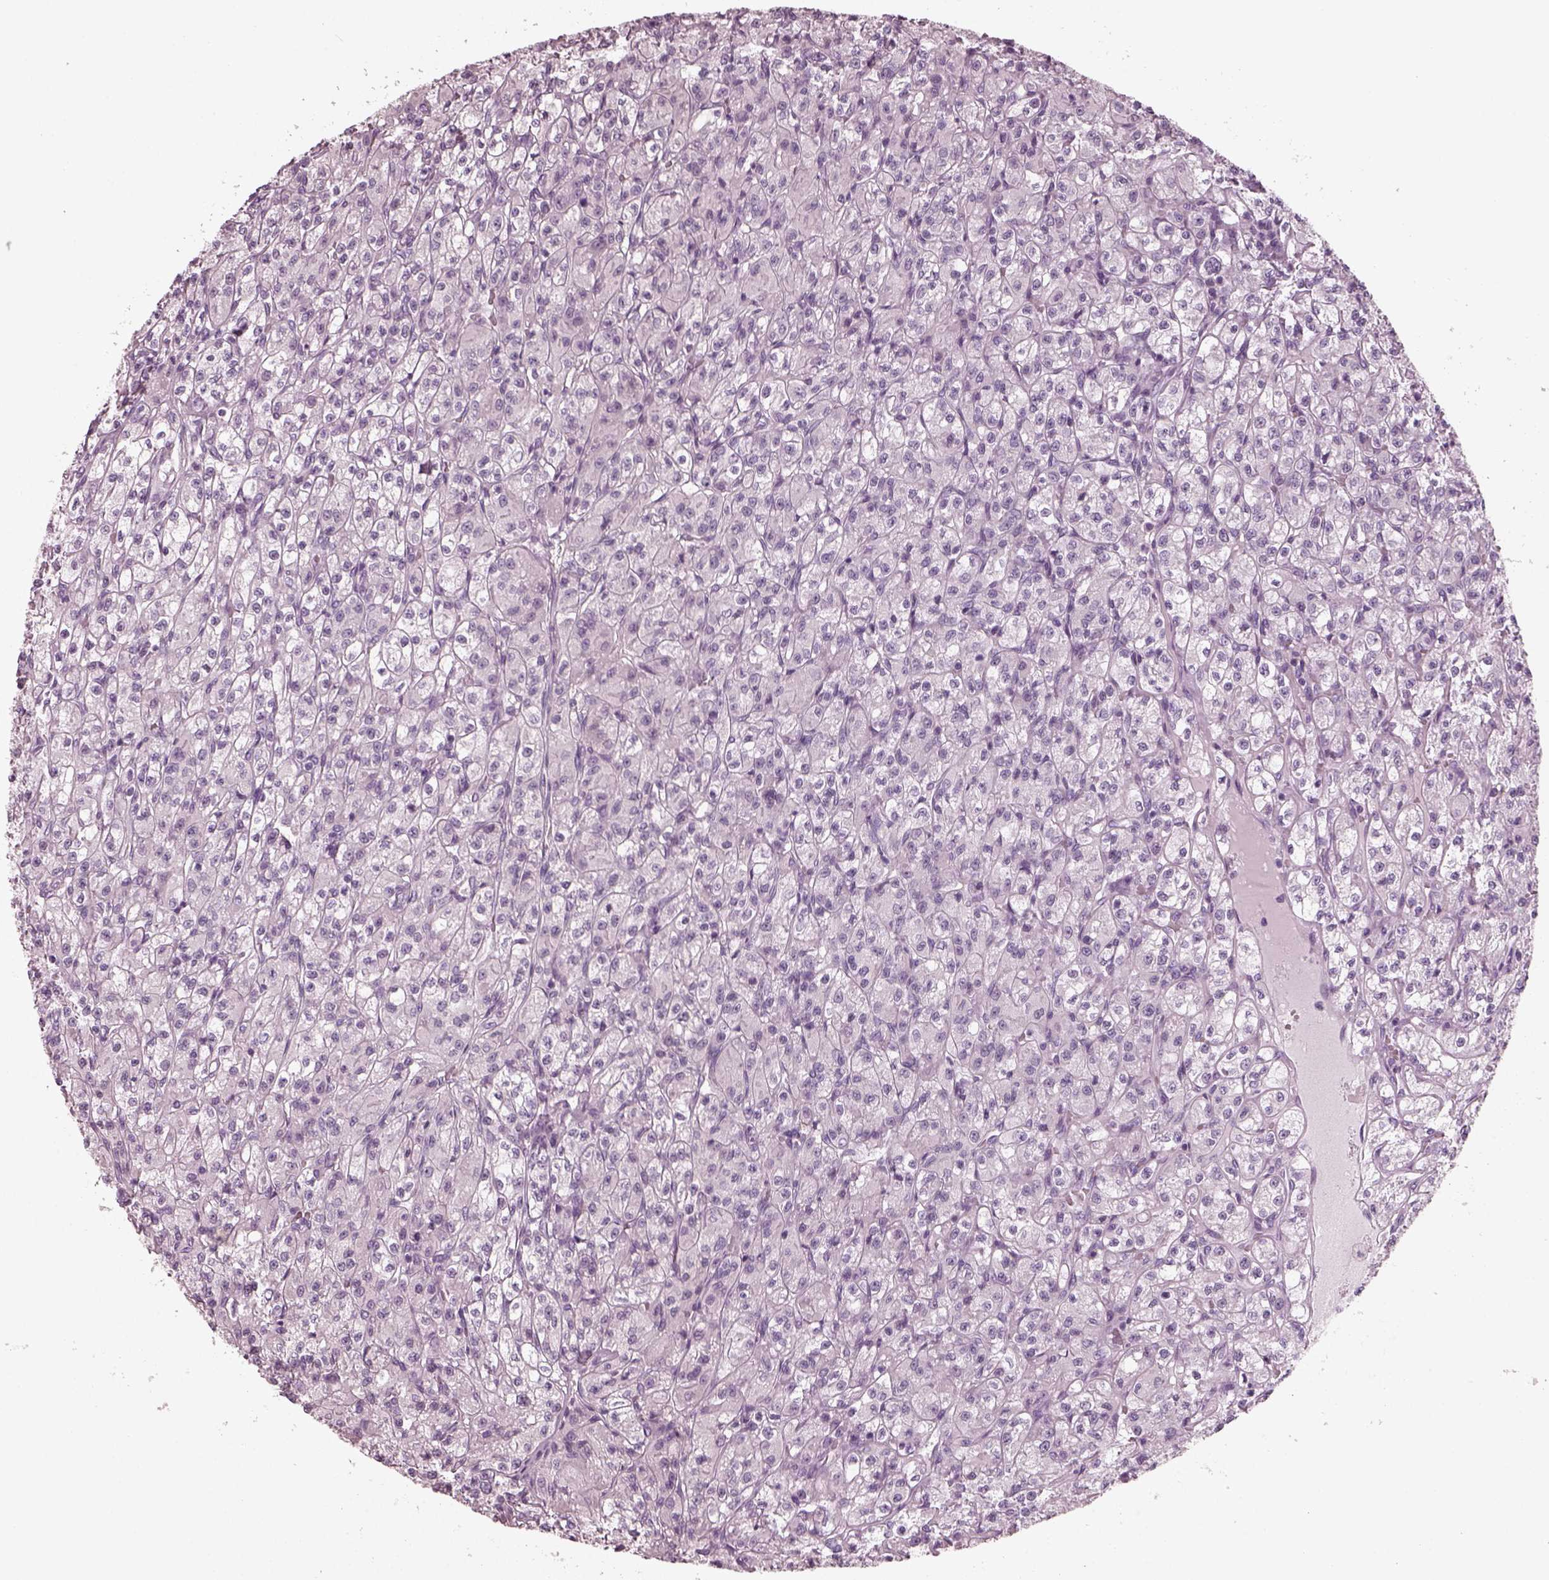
{"staining": {"intensity": "negative", "quantity": "none", "location": "none"}, "tissue": "renal cancer", "cell_type": "Tumor cells", "image_type": "cancer", "snomed": [{"axis": "morphology", "description": "Adenocarcinoma, NOS"}, {"axis": "topography", "description": "Kidney"}], "caption": "A micrograph of renal adenocarcinoma stained for a protein exhibits no brown staining in tumor cells.", "gene": "RCVRN", "patient": {"sex": "female", "age": 70}}